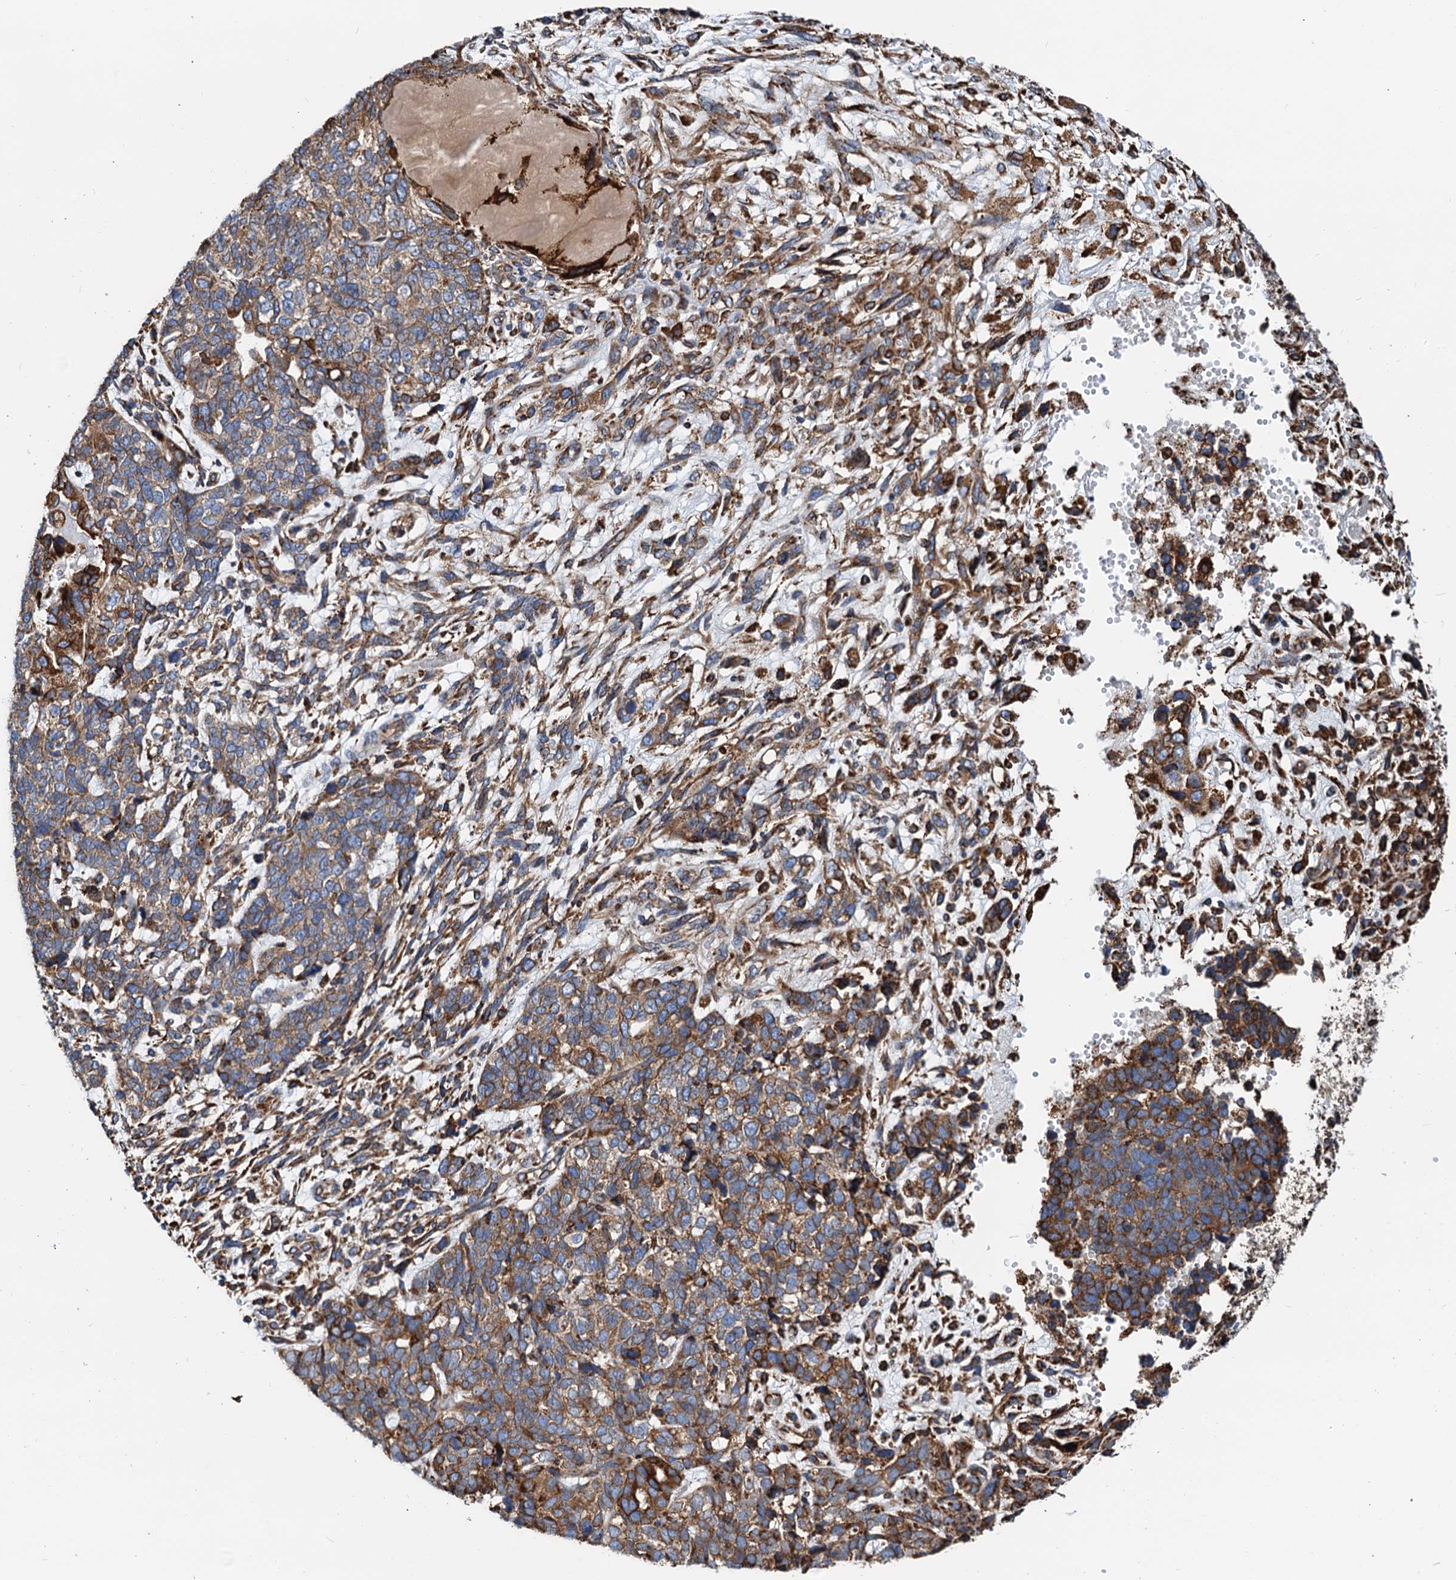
{"staining": {"intensity": "moderate", "quantity": ">75%", "location": "cytoplasmic/membranous"}, "tissue": "cervical cancer", "cell_type": "Tumor cells", "image_type": "cancer", "snomed": [{"axis": "morphology", "description": "Squamous cell carcinoma, NOS"}, {"axis": "topography", "description": "Cervix"}], "caption": "Protein expression analysis of cervical cancer (squamous cell carcinoma) displays moderate cytoplasmic/membranous positivity in about >75% of tumor cells.", "gene": "HSPA5", "patient": {"sex": "female", "age": 63}}